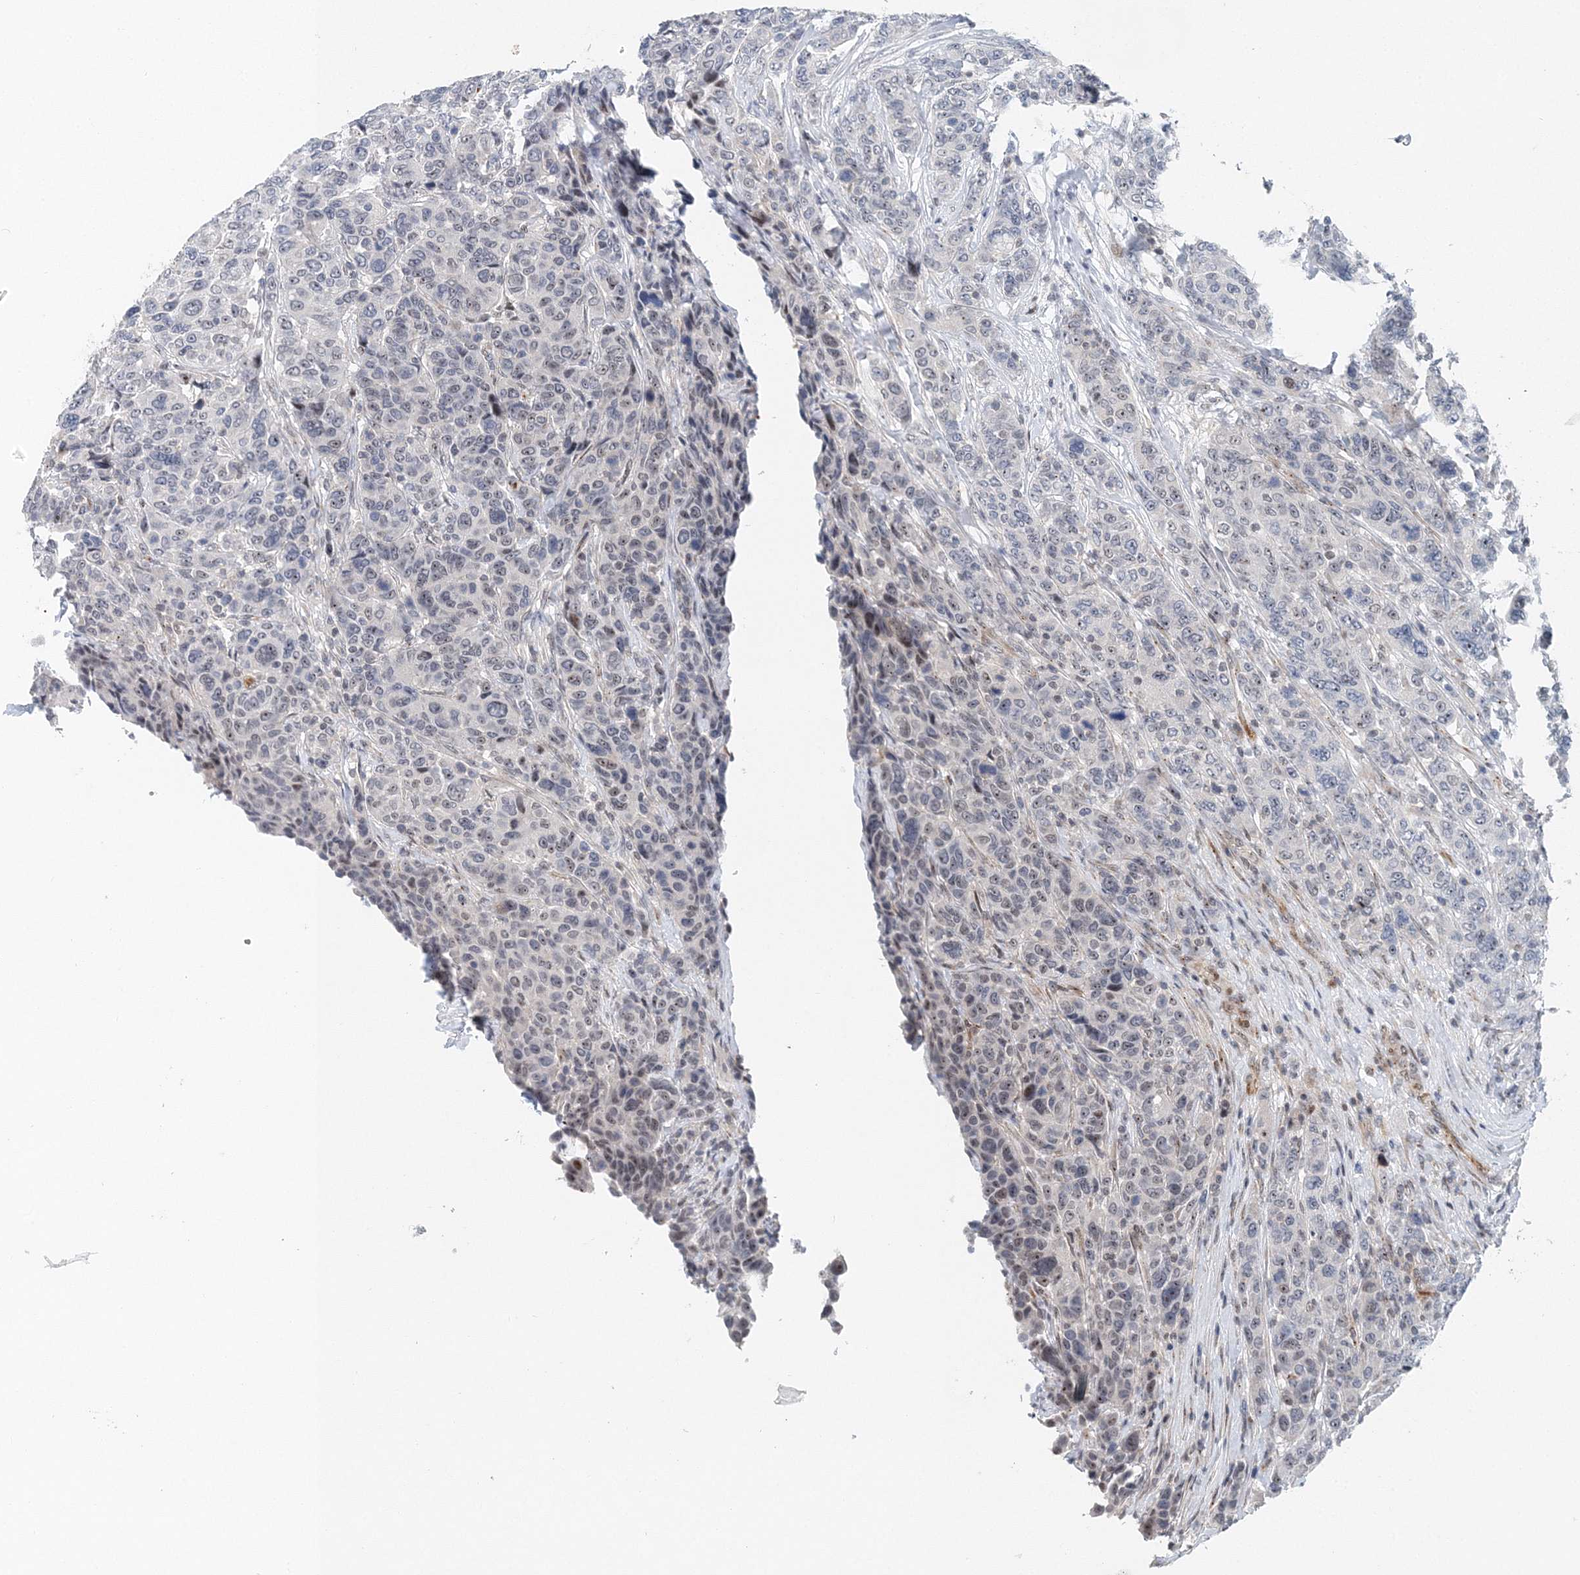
{"staining": {"intensity": "negative", "quantity": "none", "location": "none"}, "tissue": "breast cancer", "cell_type": "Tumor cells", "image_type": "cancer", "snomed": [{"axis": "morphology", "description": "Duct carcinoma"}, {"axis": "topography", "description": "Breast"}], "caption": "Human breast cancer stained for a protein using immunohistochemistry (IHC) exhibits no positivity in tumor cells.", "gene": "UIMC1", "patient": {"sex": "female", "age": 37}}